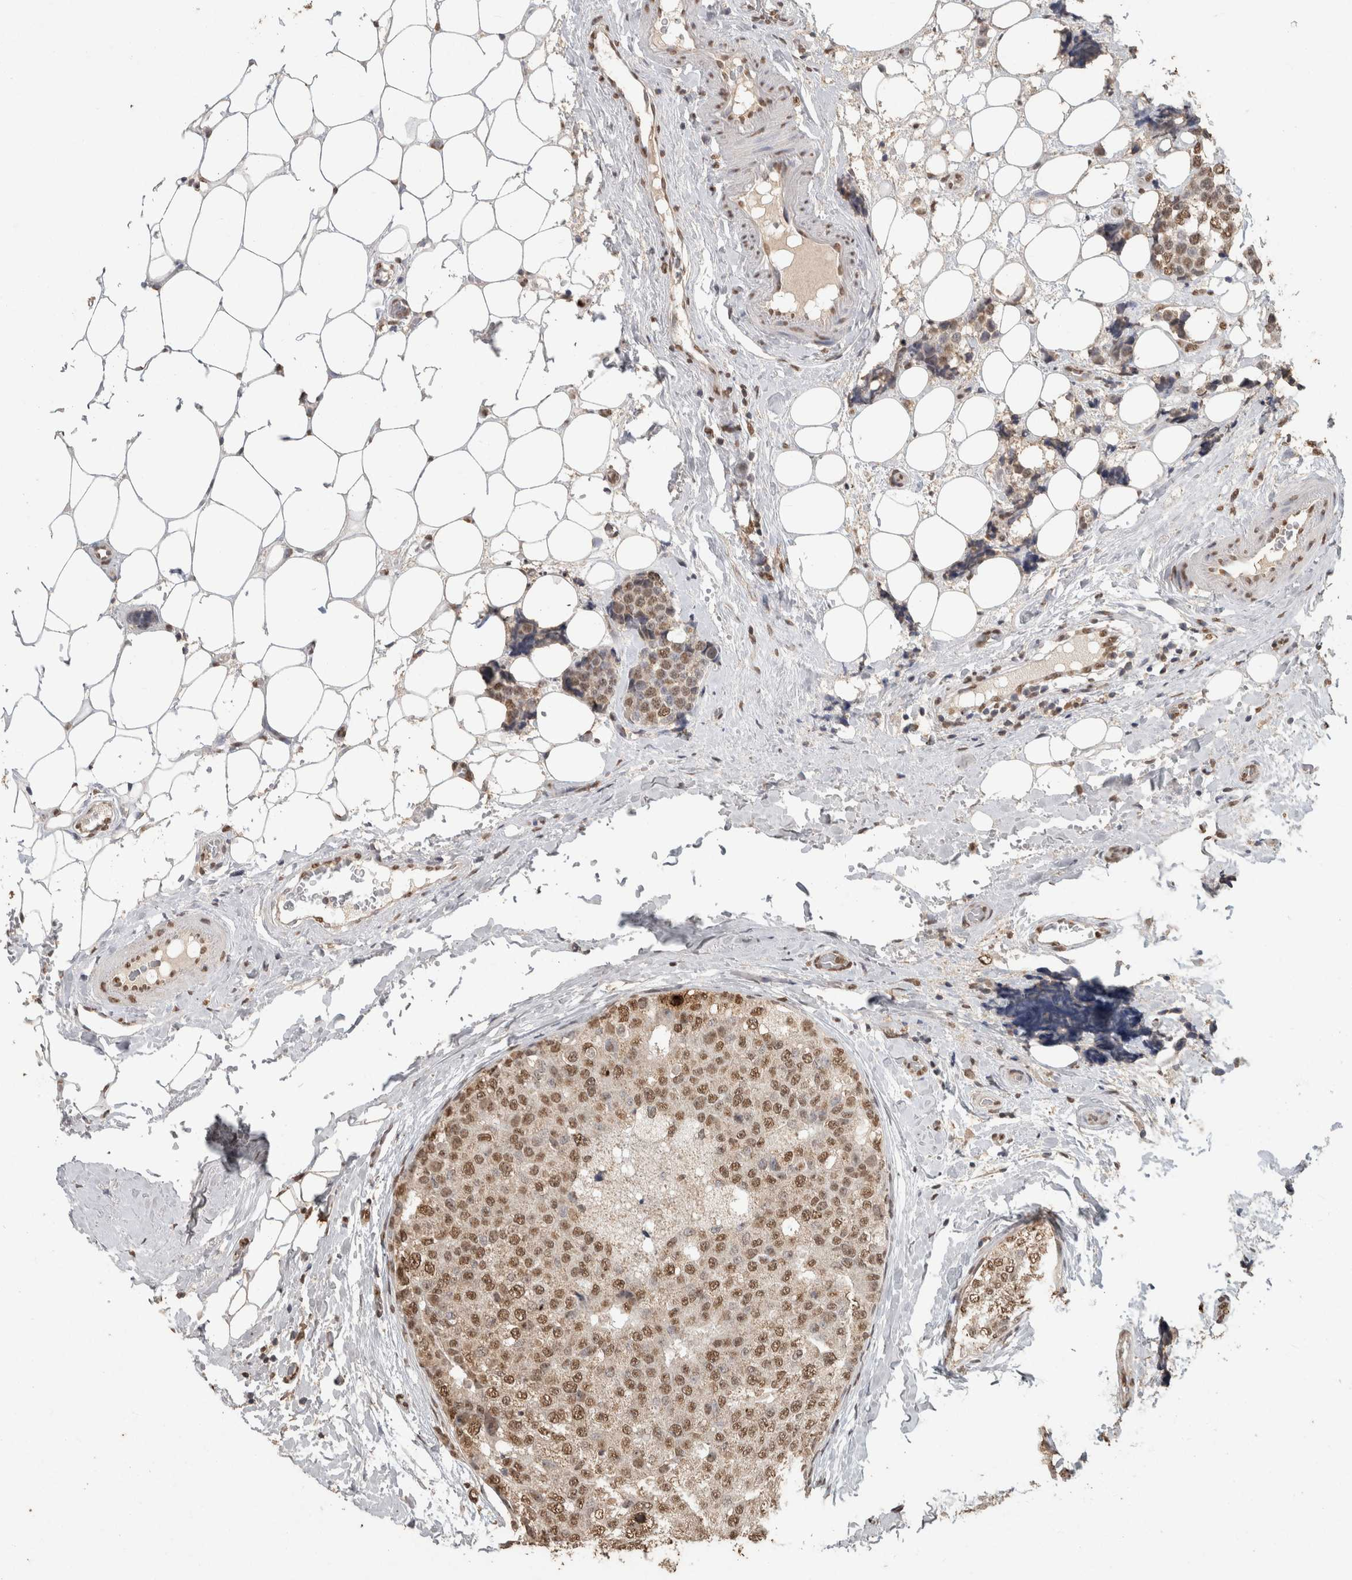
{"staining": {"intensity": "moderate", "quantity": ">75%", "location": "nuclear"}, "tissue": "breast cancer", "cell_type": "Tumor cells", "image_type": "cancer", "snomed": [{"axis": "morphology", "description": "Normal tissue, NOS"}, {"axis": "morphology", "description": "Duct carcinoma"}, {"axis": "topography", "description": "Breast"}], "caption": "Approximately >75% of tumor cells in human breast cancer demonstrate moderate nuclear protein positivity as visualized by brown immunohistochemical staining.", "gene": "HAND2", "patient": {"sex": "female", "age": 43}}